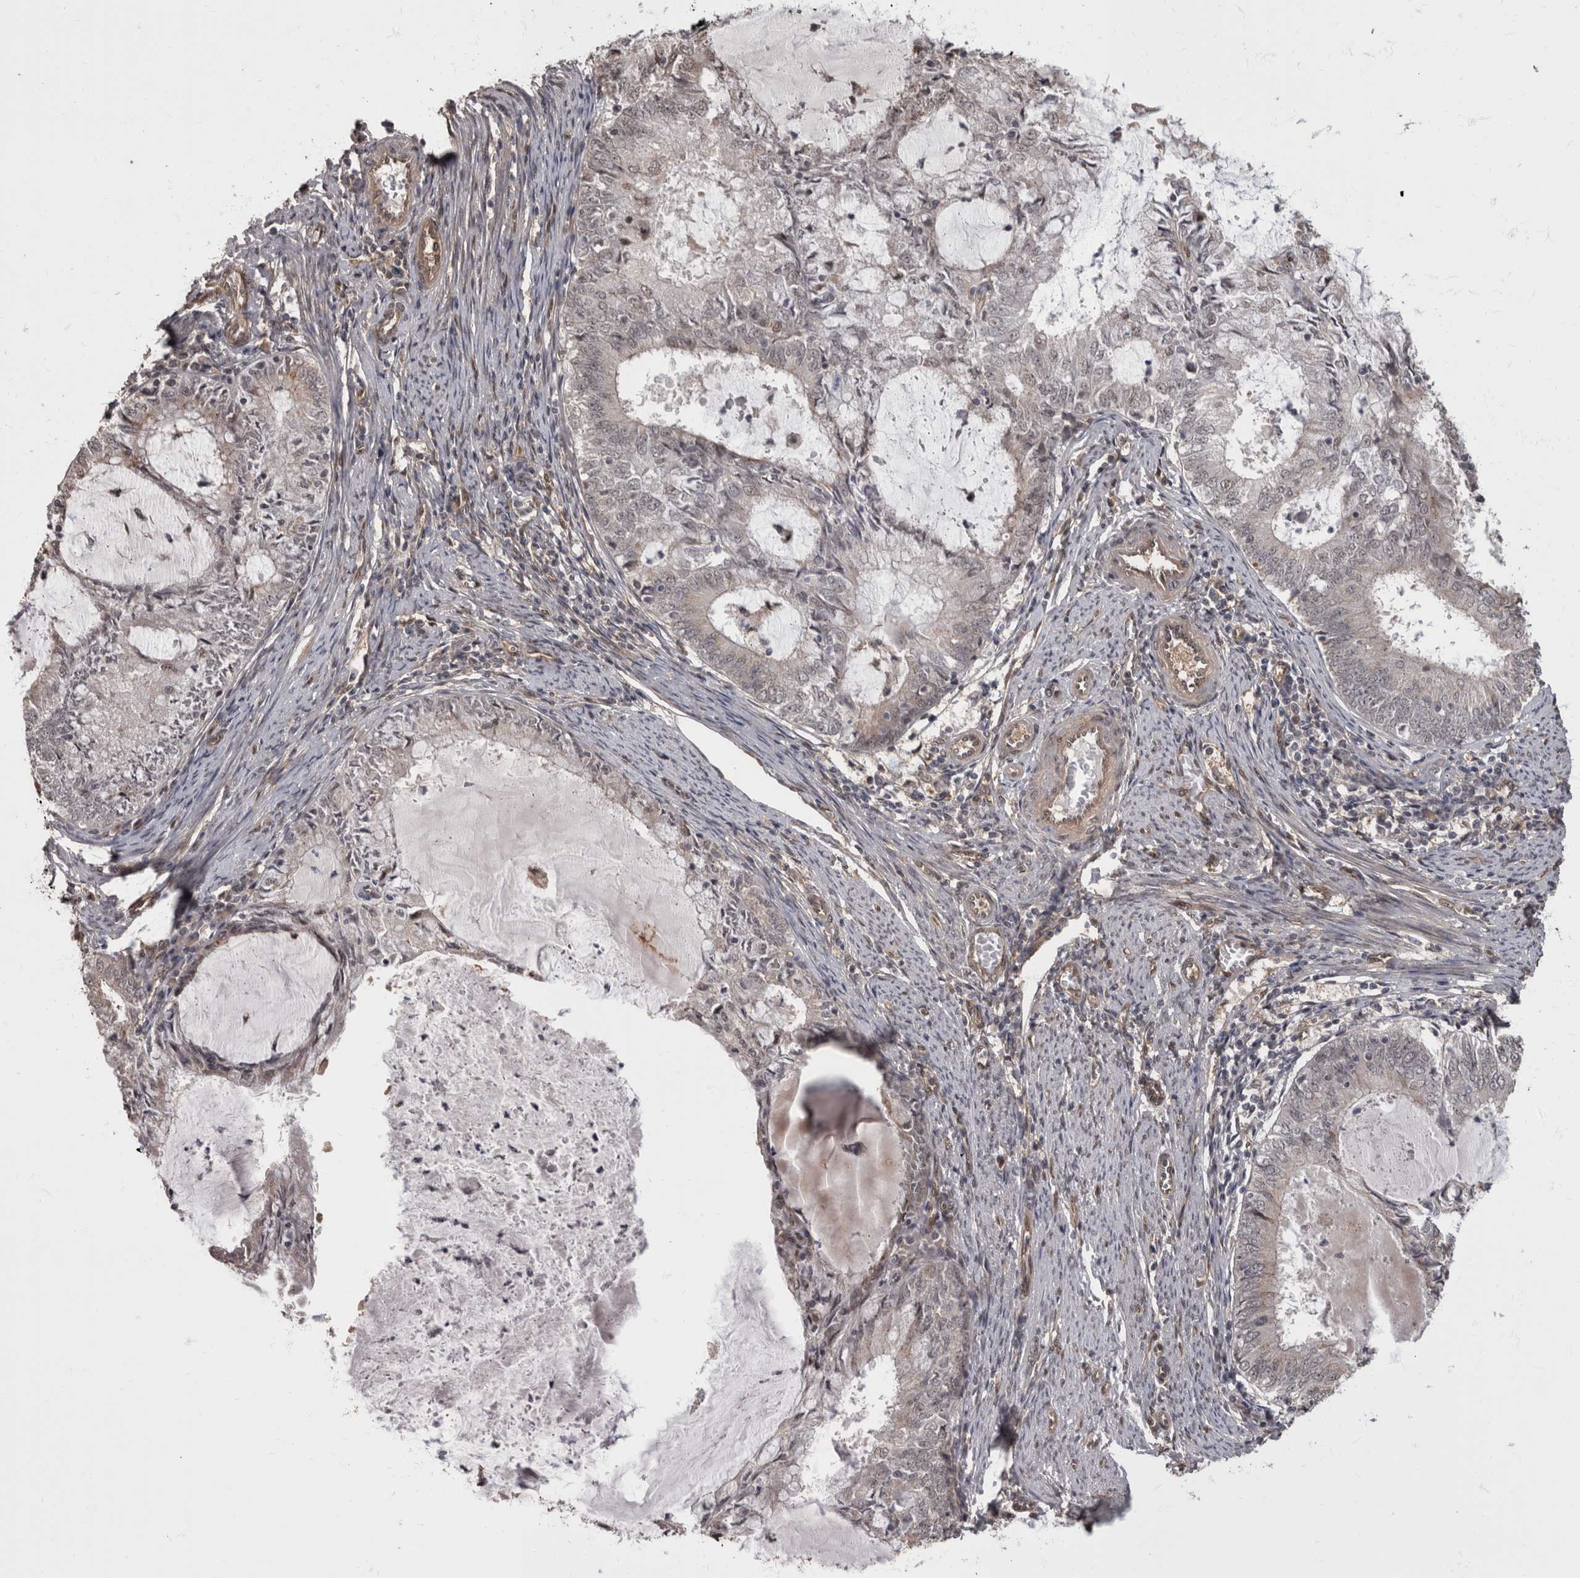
{"staining": {"intensity": "negative", "quantity": "none", "location": "none"}, "tissue": "endometrial cancer", "cell_type": "Tumor cells", "image_type": "cancer", "snomed": [{"axis": "morphology", "description": "Adenocarcinoma, NOS"}, {"axis": "topography", "description": "Endometrium"}], "caption": "Immunohistochemistry (IHC) histopathology image of human adenocarcinoma (endometrial) stained for a protein (brown), which shows no expression in tumor cells.", "gene": "AKT3", "patient": {"sex": "female", "age": 57}}